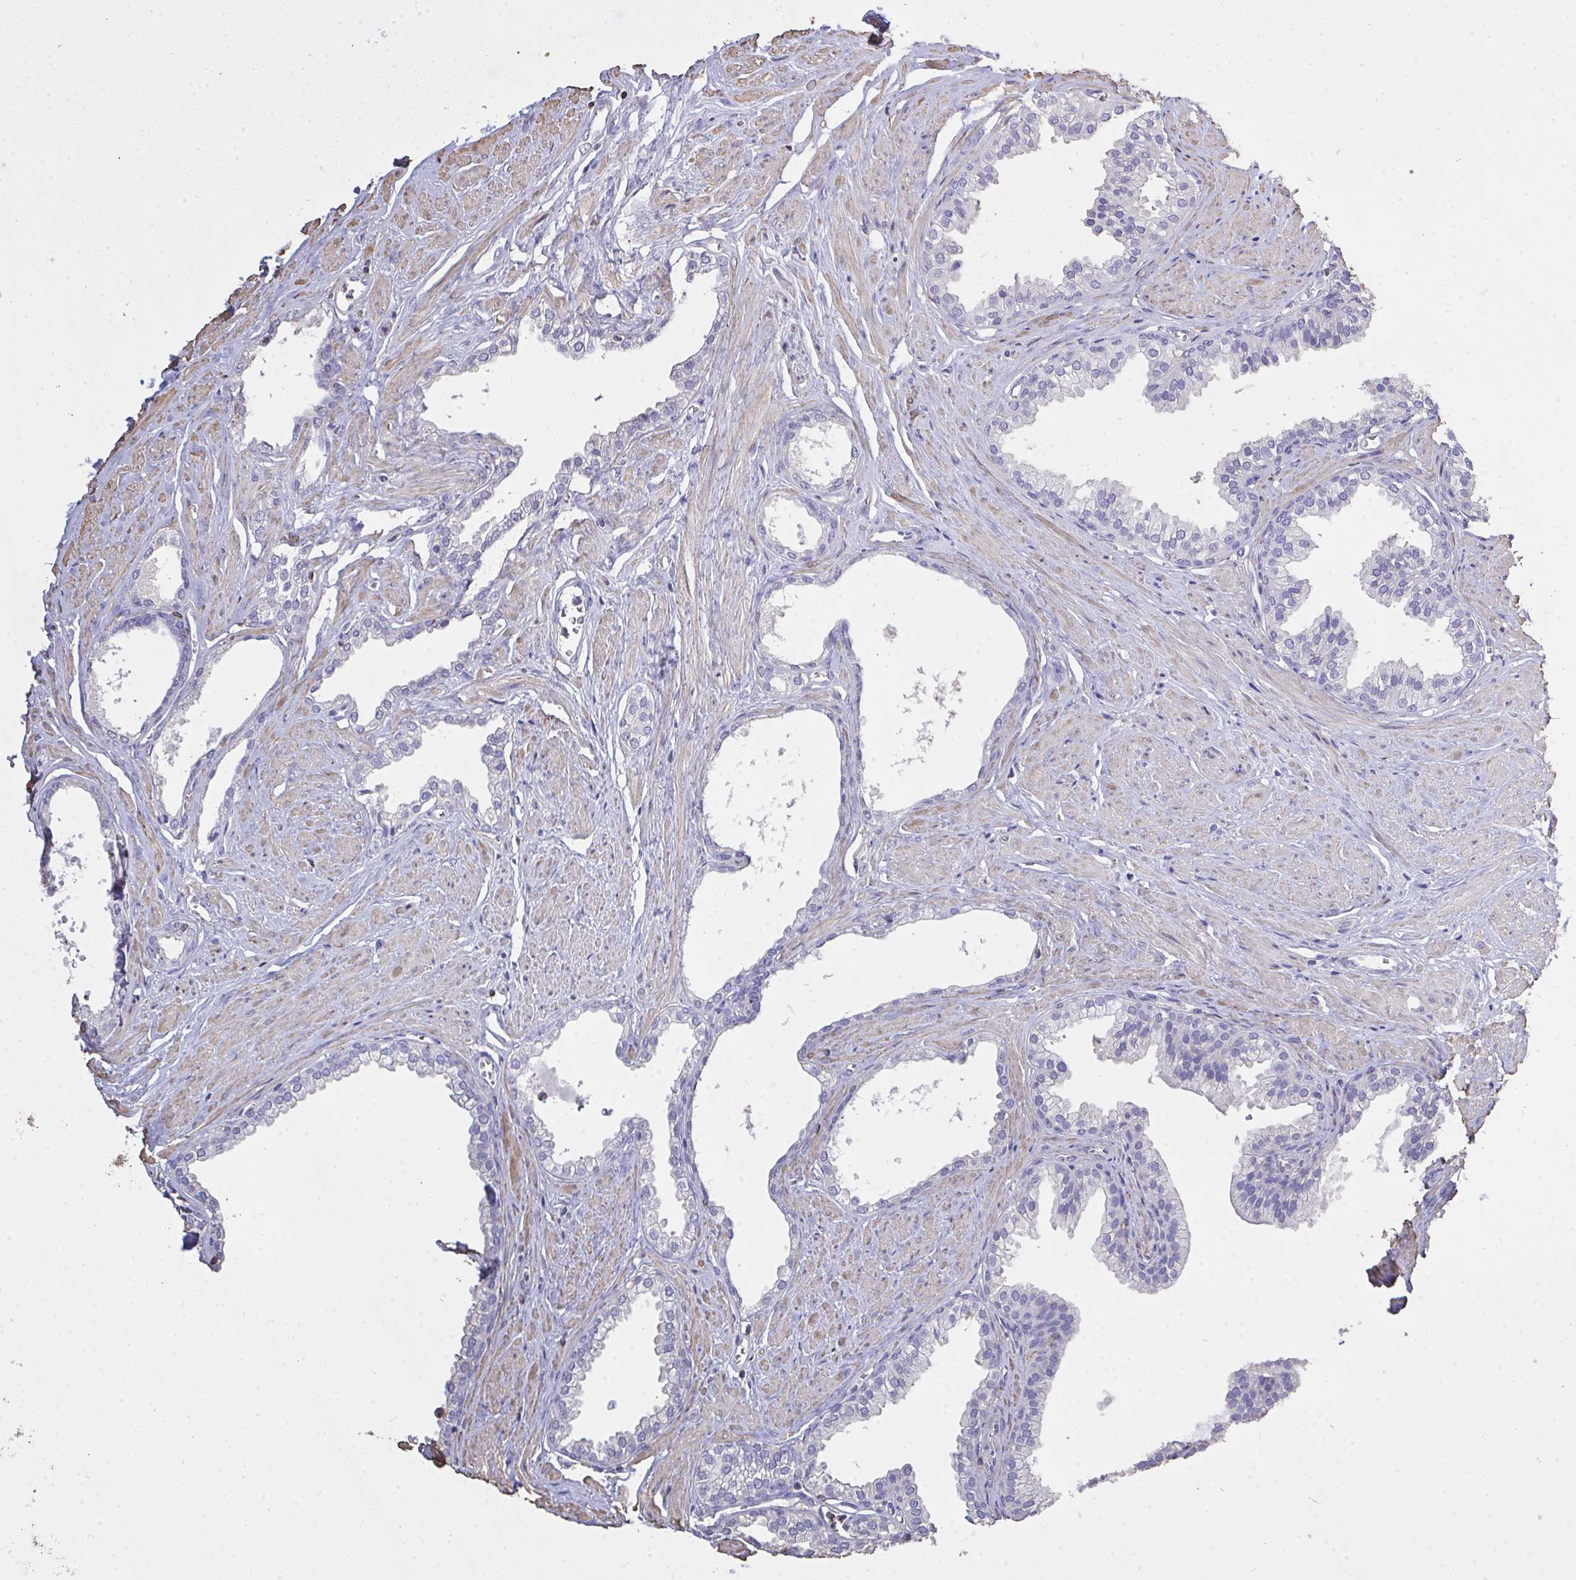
{"staining": {"intensity": "negative", "quantity": "none", "location": "none"}, "tissue": "prostate", "cell_type": "Glandular cells", "image_type": "normal", "snomed": [{"axis": "morphology", "description": "Normal tissue, NOS"}, {"axis": "topography", "description": "Prostate"}, {"axis": "topography", "description": "Peripheral nerve tissue"}], "caption": "Glandular cells are negative for protein expression in unremarkable human prostate. (IHC, brightfield microscopy, high magnification).", "gene": "IL23R", "patient": {"sex": "male", "age": 55}}